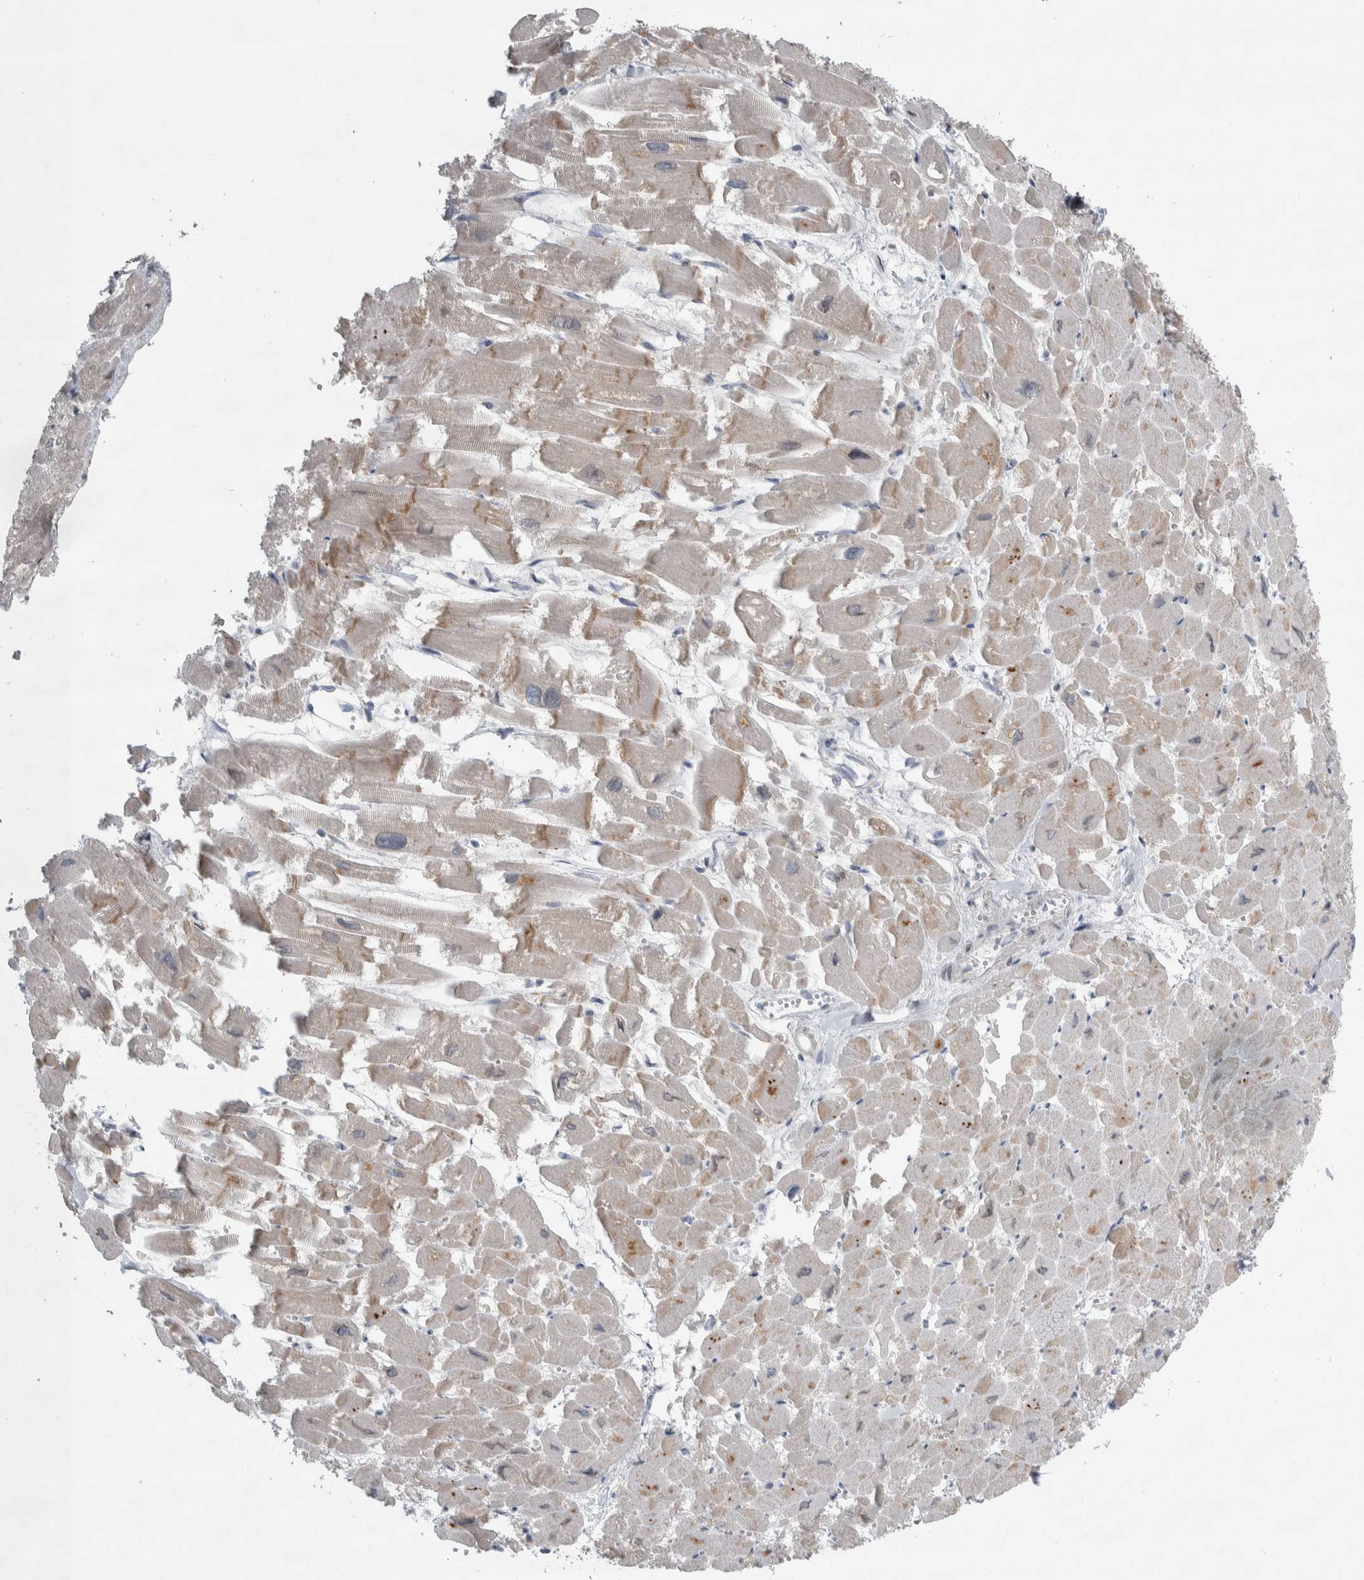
{"staining": {"intensity": "weak", "quantity": "25%-75%", "location": "cytoplasmic/membranous"}, "tissue": "heart muscle", "cell_type": "Cardiomyocytes", "image_type": "normal", "snomed": [{"axis": "morphology", "description": "Normal tissue, NOS"}, {"axis": "topography", "description": "Heart"}], "caption": "Heart muscle stained with DAB immunohistochemistry (IHC) reveals low levels of weak cytoplasmic/membranous expression in about 25%-75% of cardiomyocytes. Nuclei are stained in blue.", "gene": "SIGMAR1", "patient": {"sex": "male", "age": 54}}